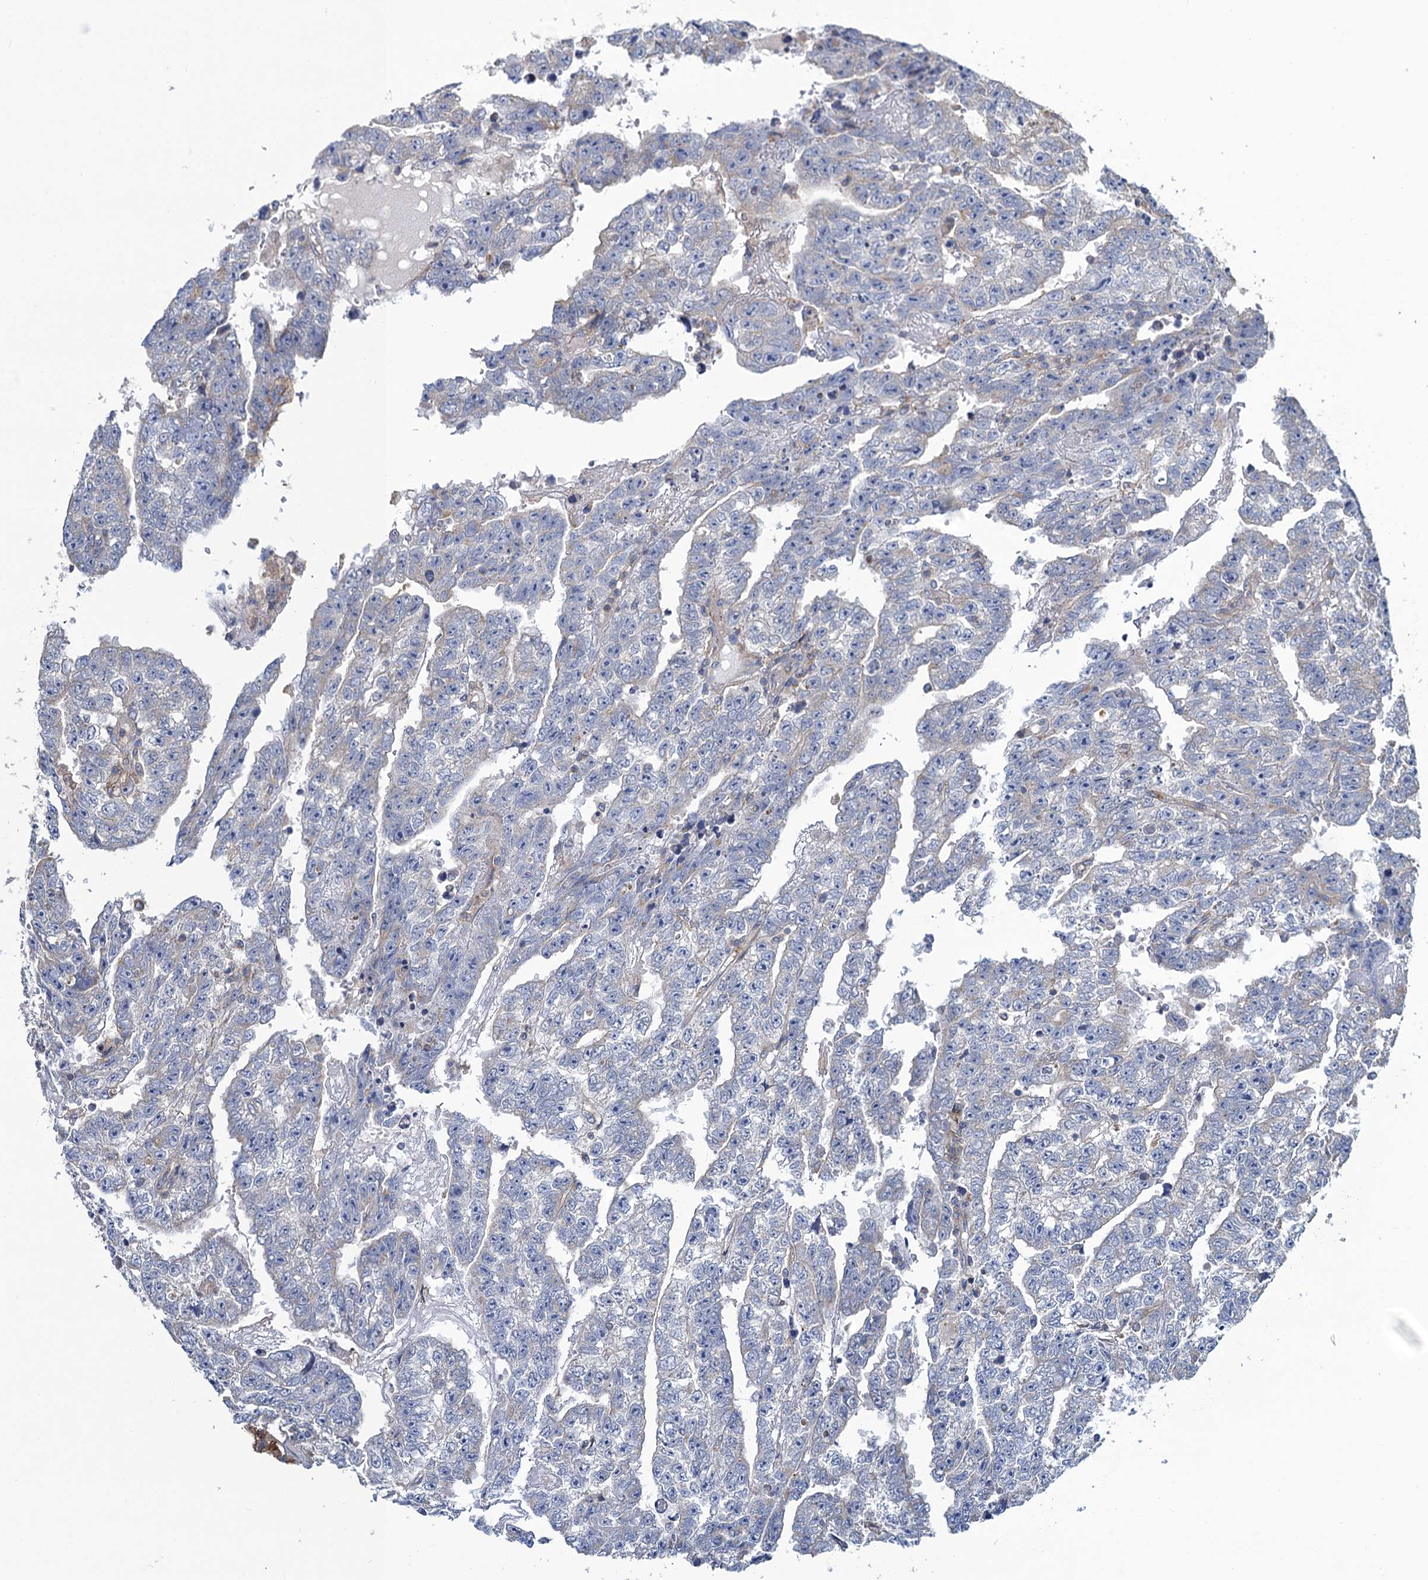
{"staining": {"intensity": "negative", "quantity": "none", "location": "none"}, "tissue": "testis cancer", "cell_type": "Tumor cells", "image_type": "cancer", "snomed": [{"axis": "morphology", "description": "Carcinoma, Embryonal, NOS"}, {"axis": "topography", "description": "Testis"}], "caption": "Embryonal carcinoma (testis) was stained to show a protein in brown. There is no significant staining in tumor cells.", "gene": "SNAP29", "patient": {"sex": "male", "age": 25}}